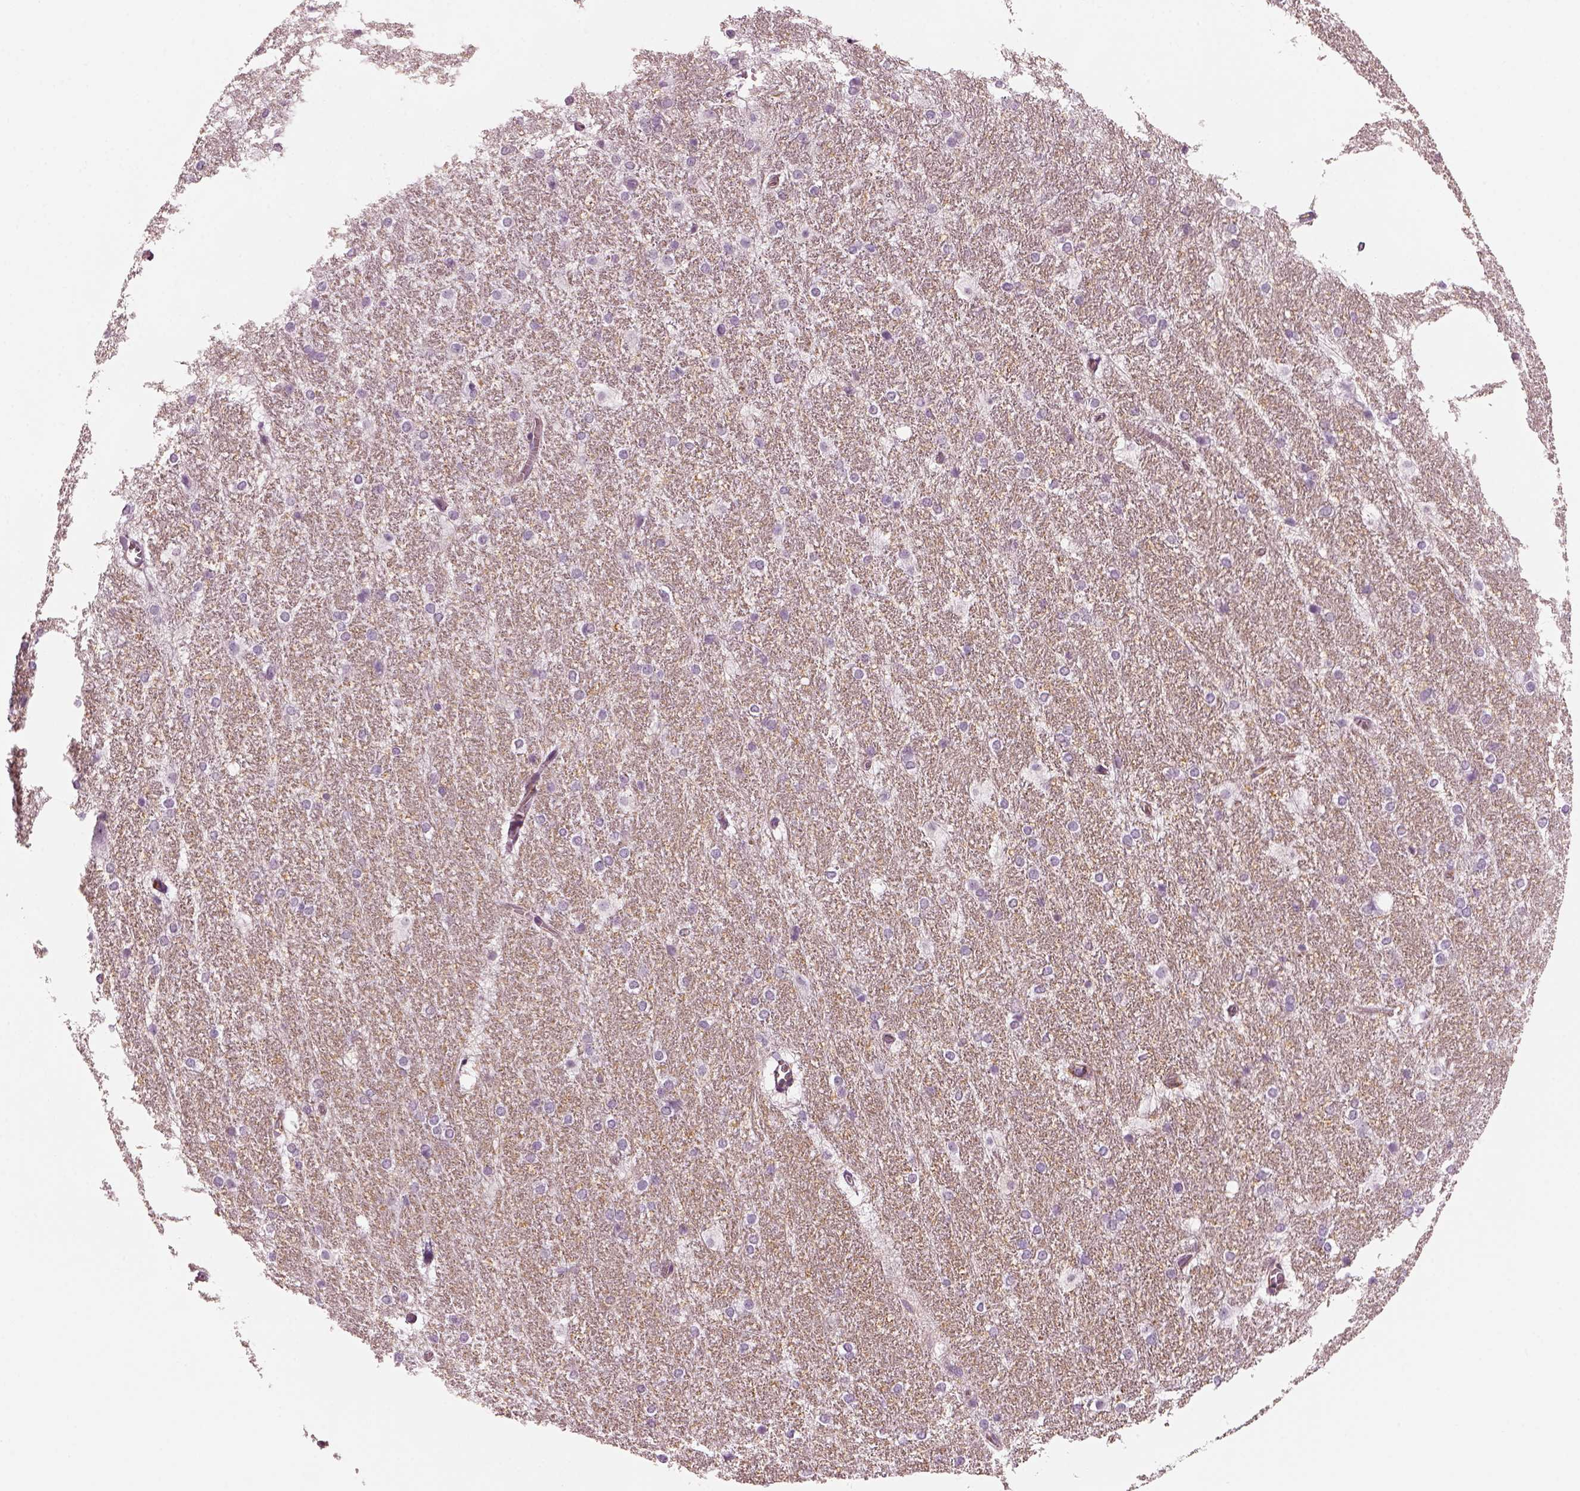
{"staining": {"intensity": "negative", "quantity": "none", "location": "none"}, "tissue": "hippocampus", "cell_type": "Glial cells", "image_type": "normal", "snomed": [{"axis": "morphology", "description": "Normal tissue, NOS"}, {"axis": "topography", "description": "Cerebral cortex"}, {"axis": "topography", "description": "Hippocampus"}], "caption": "DAB immunohistochemical staining of normal human hippocampus reveals no significant positivity in glial cells. The staining is performed using DAB (3,3'-diaminobenzidine) brown chromogen with nuclei counter-stained in using hematoxylin.", "gene": "TRIM69", "patient": {"sex": "female", "age": 19}}